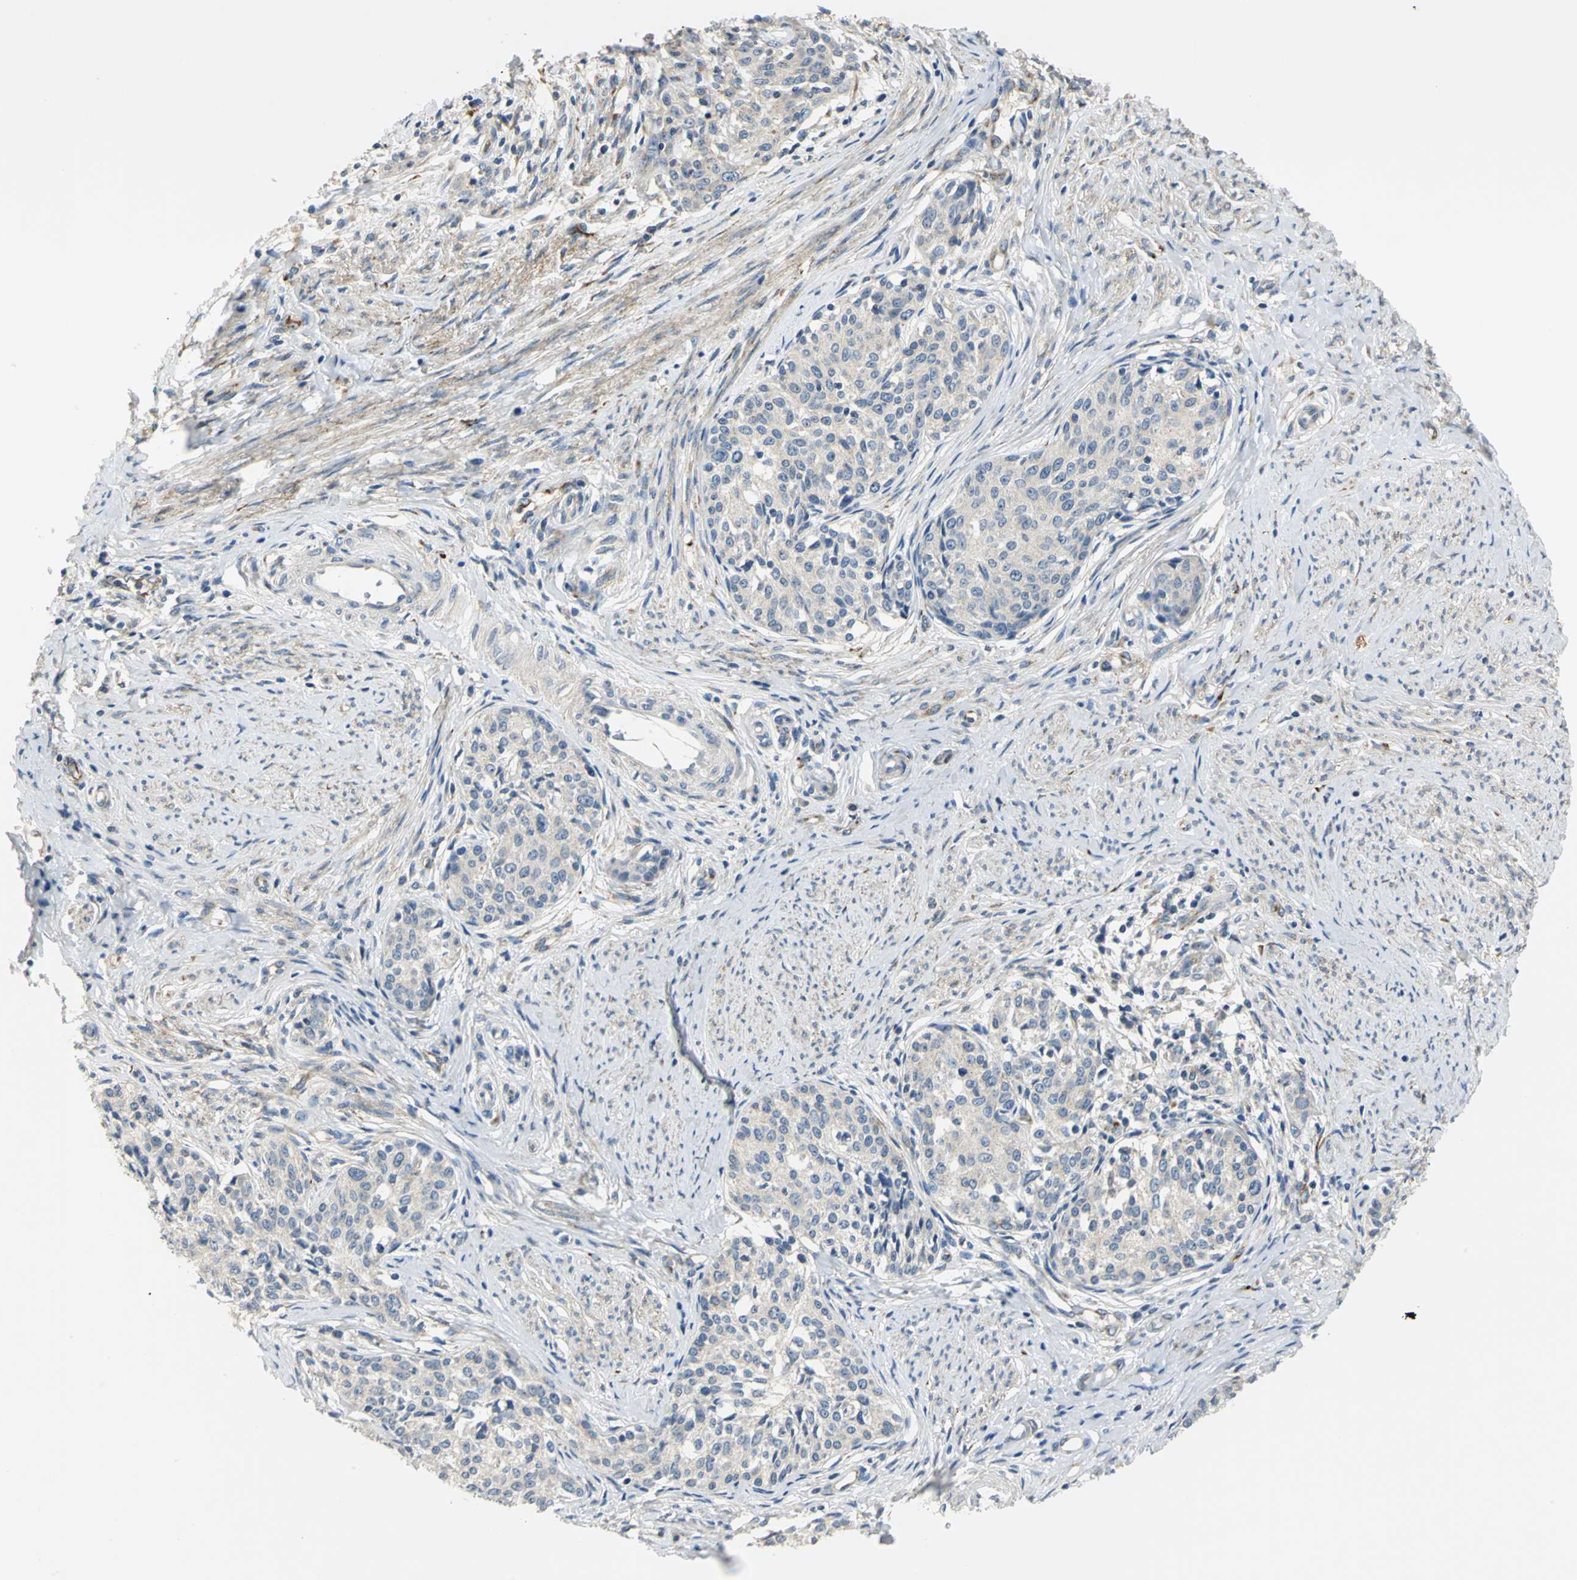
{"staining": {"intensity": "weak", "quantity": "25%-75%", "location": "cytoplasmic/membranous"}, "tissue": "cervical cancer", "cell_type": "Tumor cells", "image_type": "cancer", "snomed": [{"axis": "morphology", "description": "Squamous cell carcinoma, NOS"}, {"axis": "morphology", "description": "Adenocarcinoma, NOS"}, {"axis": "topography", "description": "Cervix"}], "caption": "Cervical cancer (adenocarcinoma) stained for a protein exhibits weak cytoplasmic/membranous positivity in tumor cells.", "gene": "B3GNT2", "patient": {"sex": "female", "age": 52}}